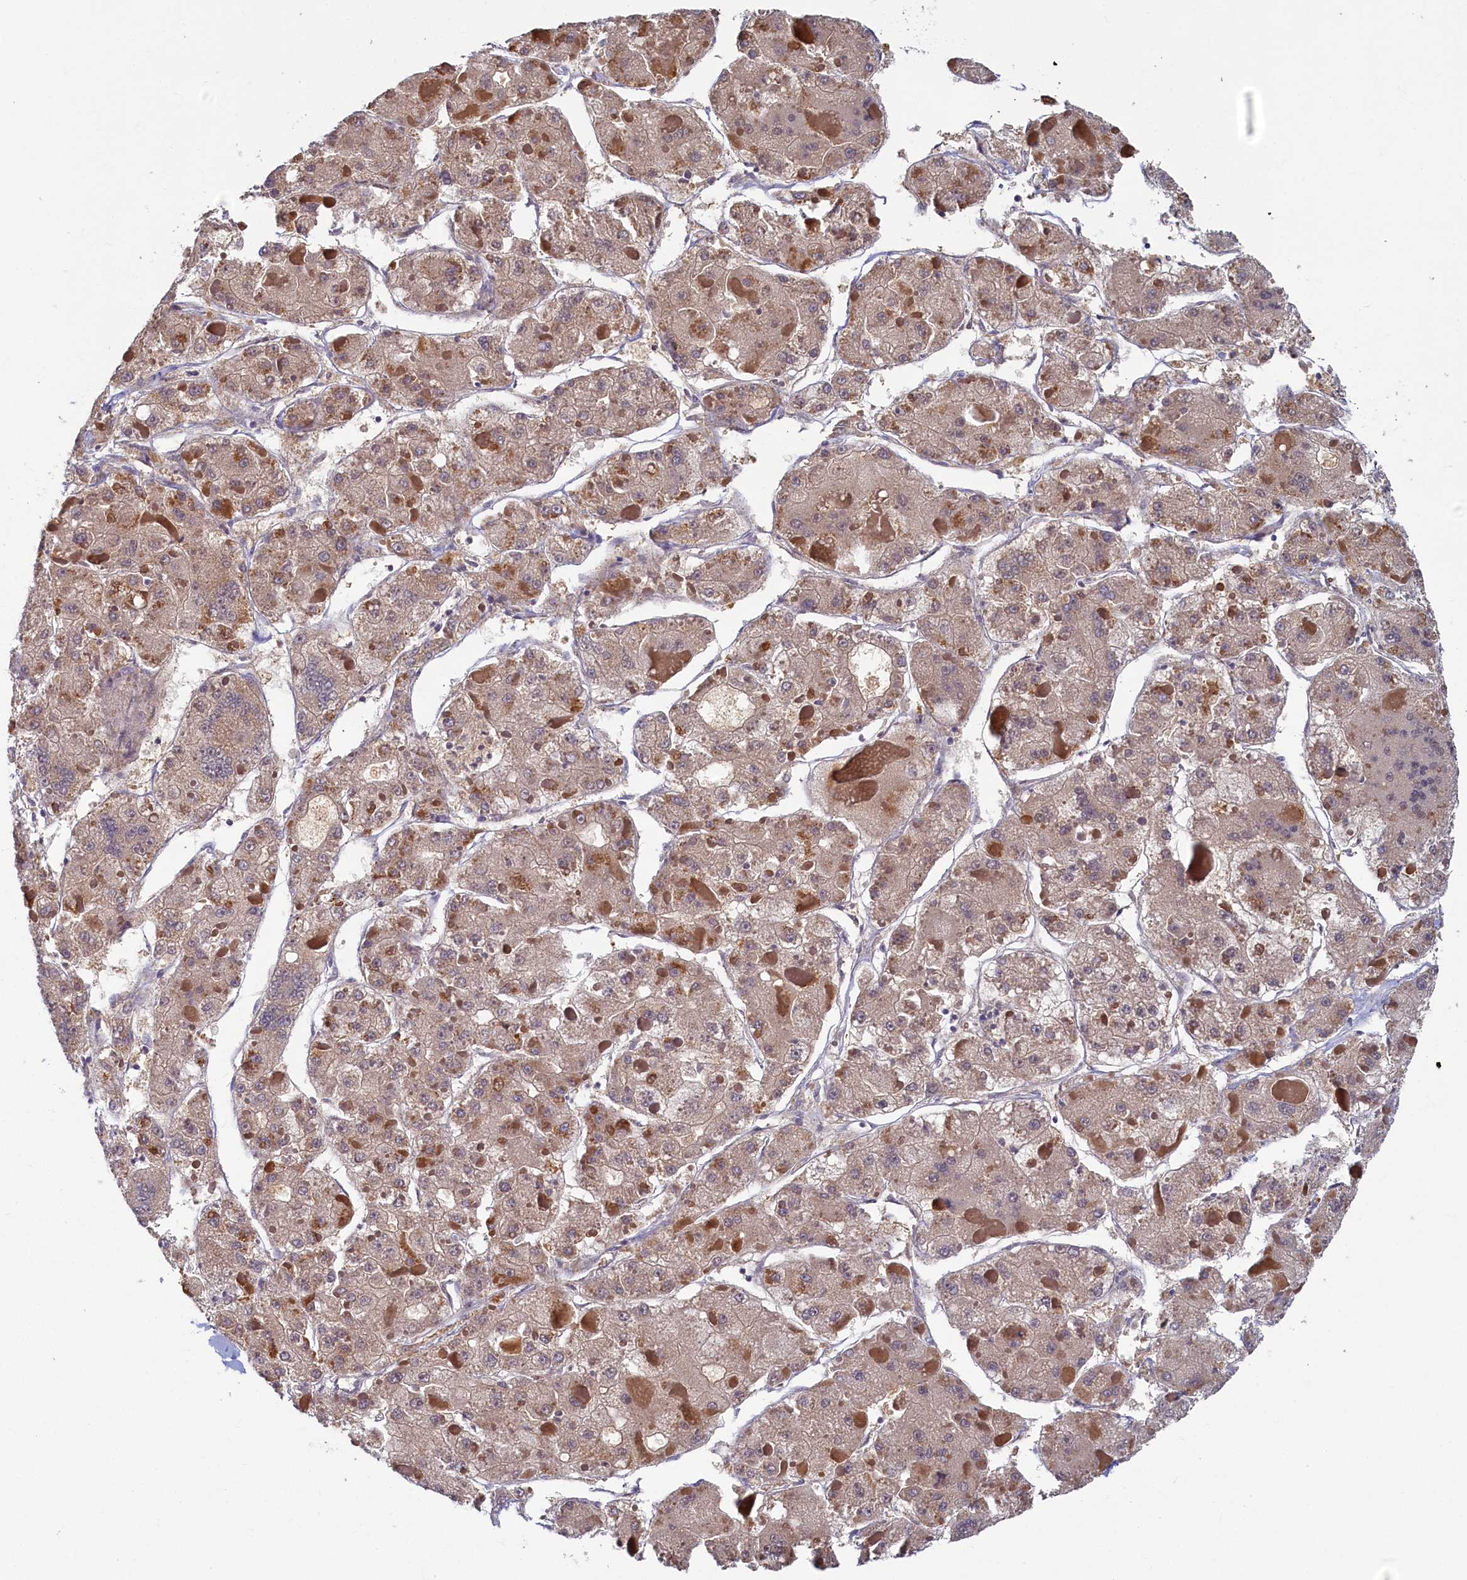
{"staining": {"intensity": "weak", "quantity": ">75%", "location": "cytoplasmic/membranous"}, "tissue": "liver cancer", "cell_type": "Tumor cells", "image_type": "cancer", "snomed": [{"axis": "morphology", "description": "Carcinoma, Hepatocellular, NOS"}, {"axis": "topography", "description": "Liver"}], "caption": "Protein analysis of liver hepatocellular carcinoma tissue shows weak cytoplasmic/membranous staining in about >75% of tumor cells.", "gene": "TIMM8B", "patient": {"sex": "female", "age": 73}}